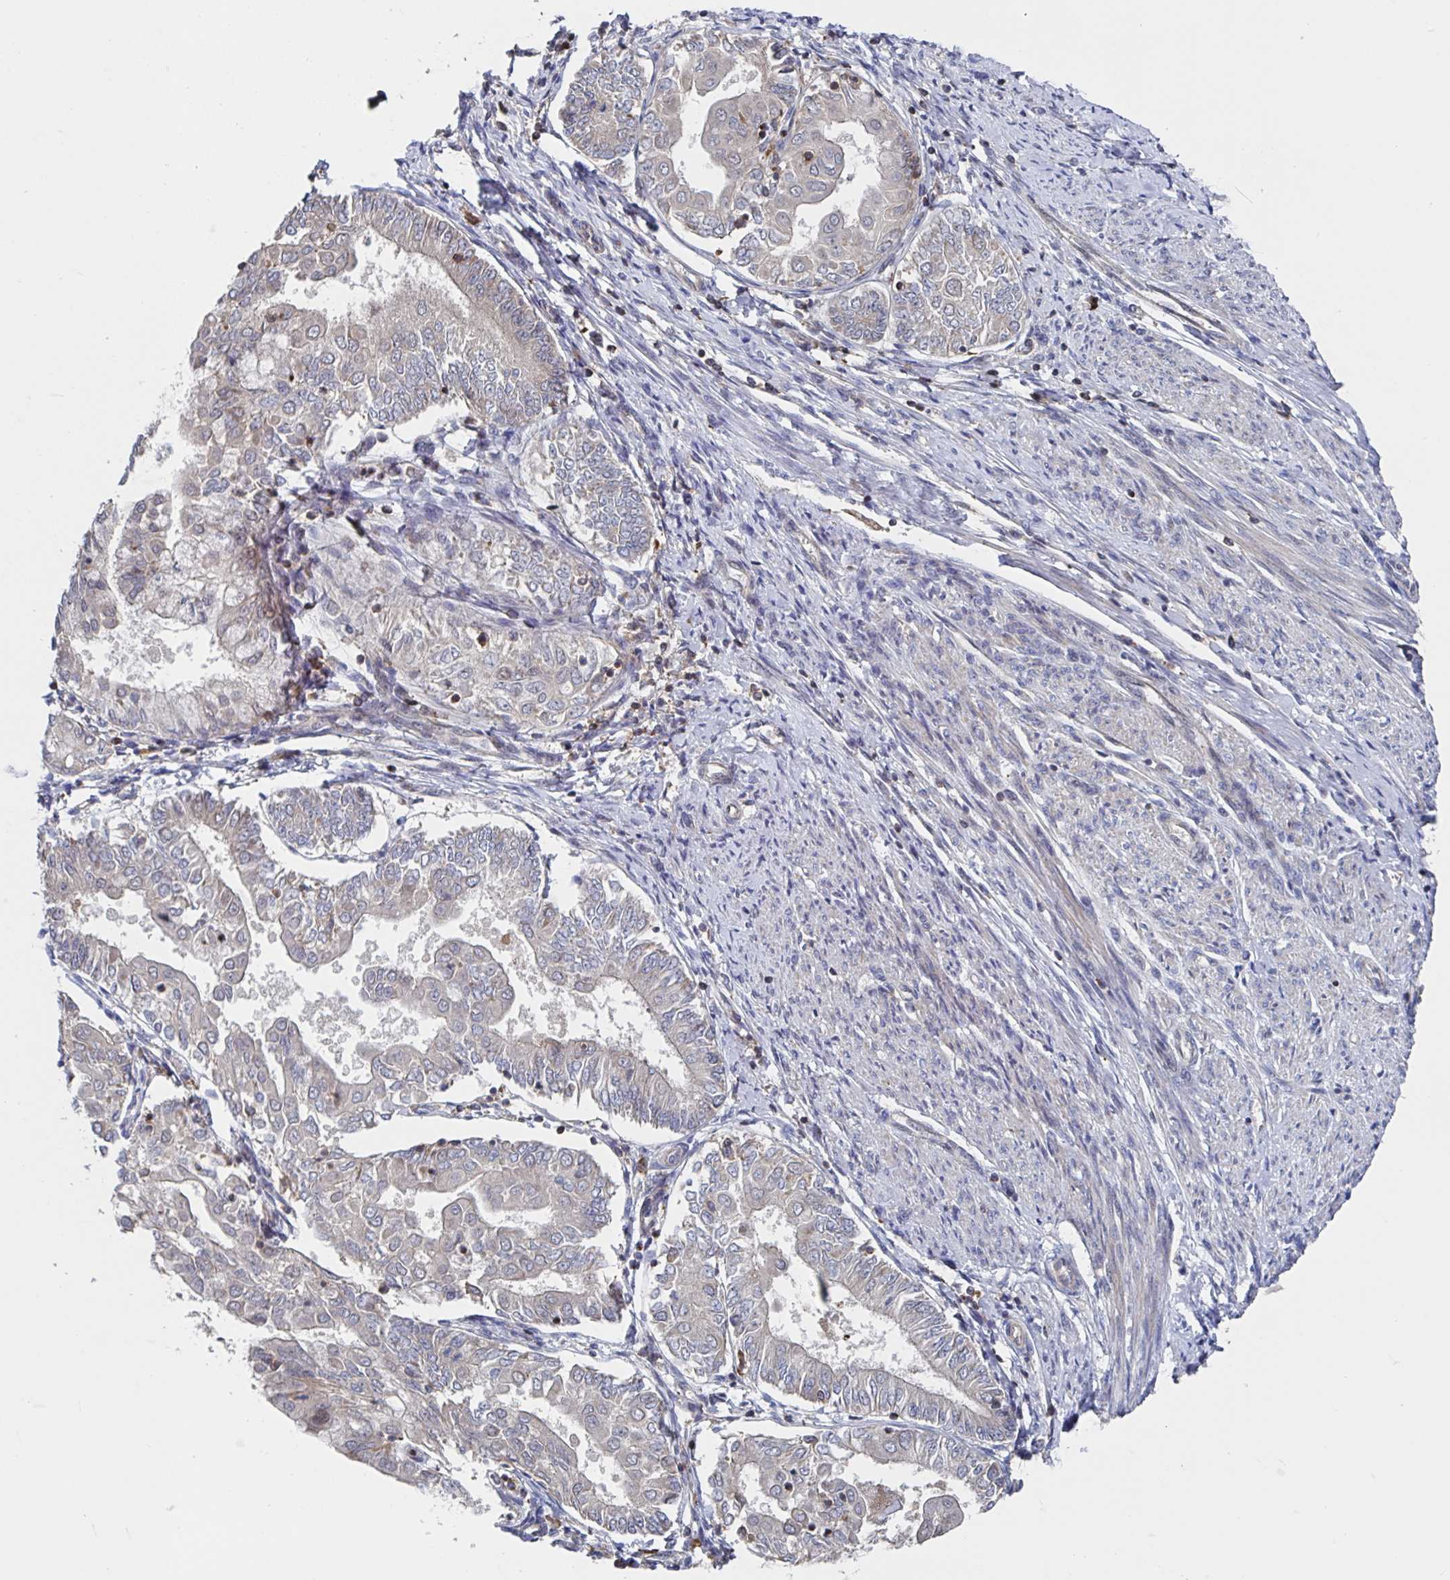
{"staining": {"intensity": "negative", "quantity": "none", "location": "none"}, "tissue": "endometrial cancer", "cell_type": "Tumor cells", "image_type": "cancer", "snomed": [{"axis": "morphology", "description": "Adenocarcinoma, NOS"}, {"axis": "topography", "description": "Endometrium"}], "caption": "High magnification brightfield microscopy of endometrial cancer (adenocarcinoma) stained with DAB (brown) and counterstained with hematoxylin (blue): tumor cells show no significant expression.", "gene": "DHRS12", "patient": {"sex": "female", "age": 68}}